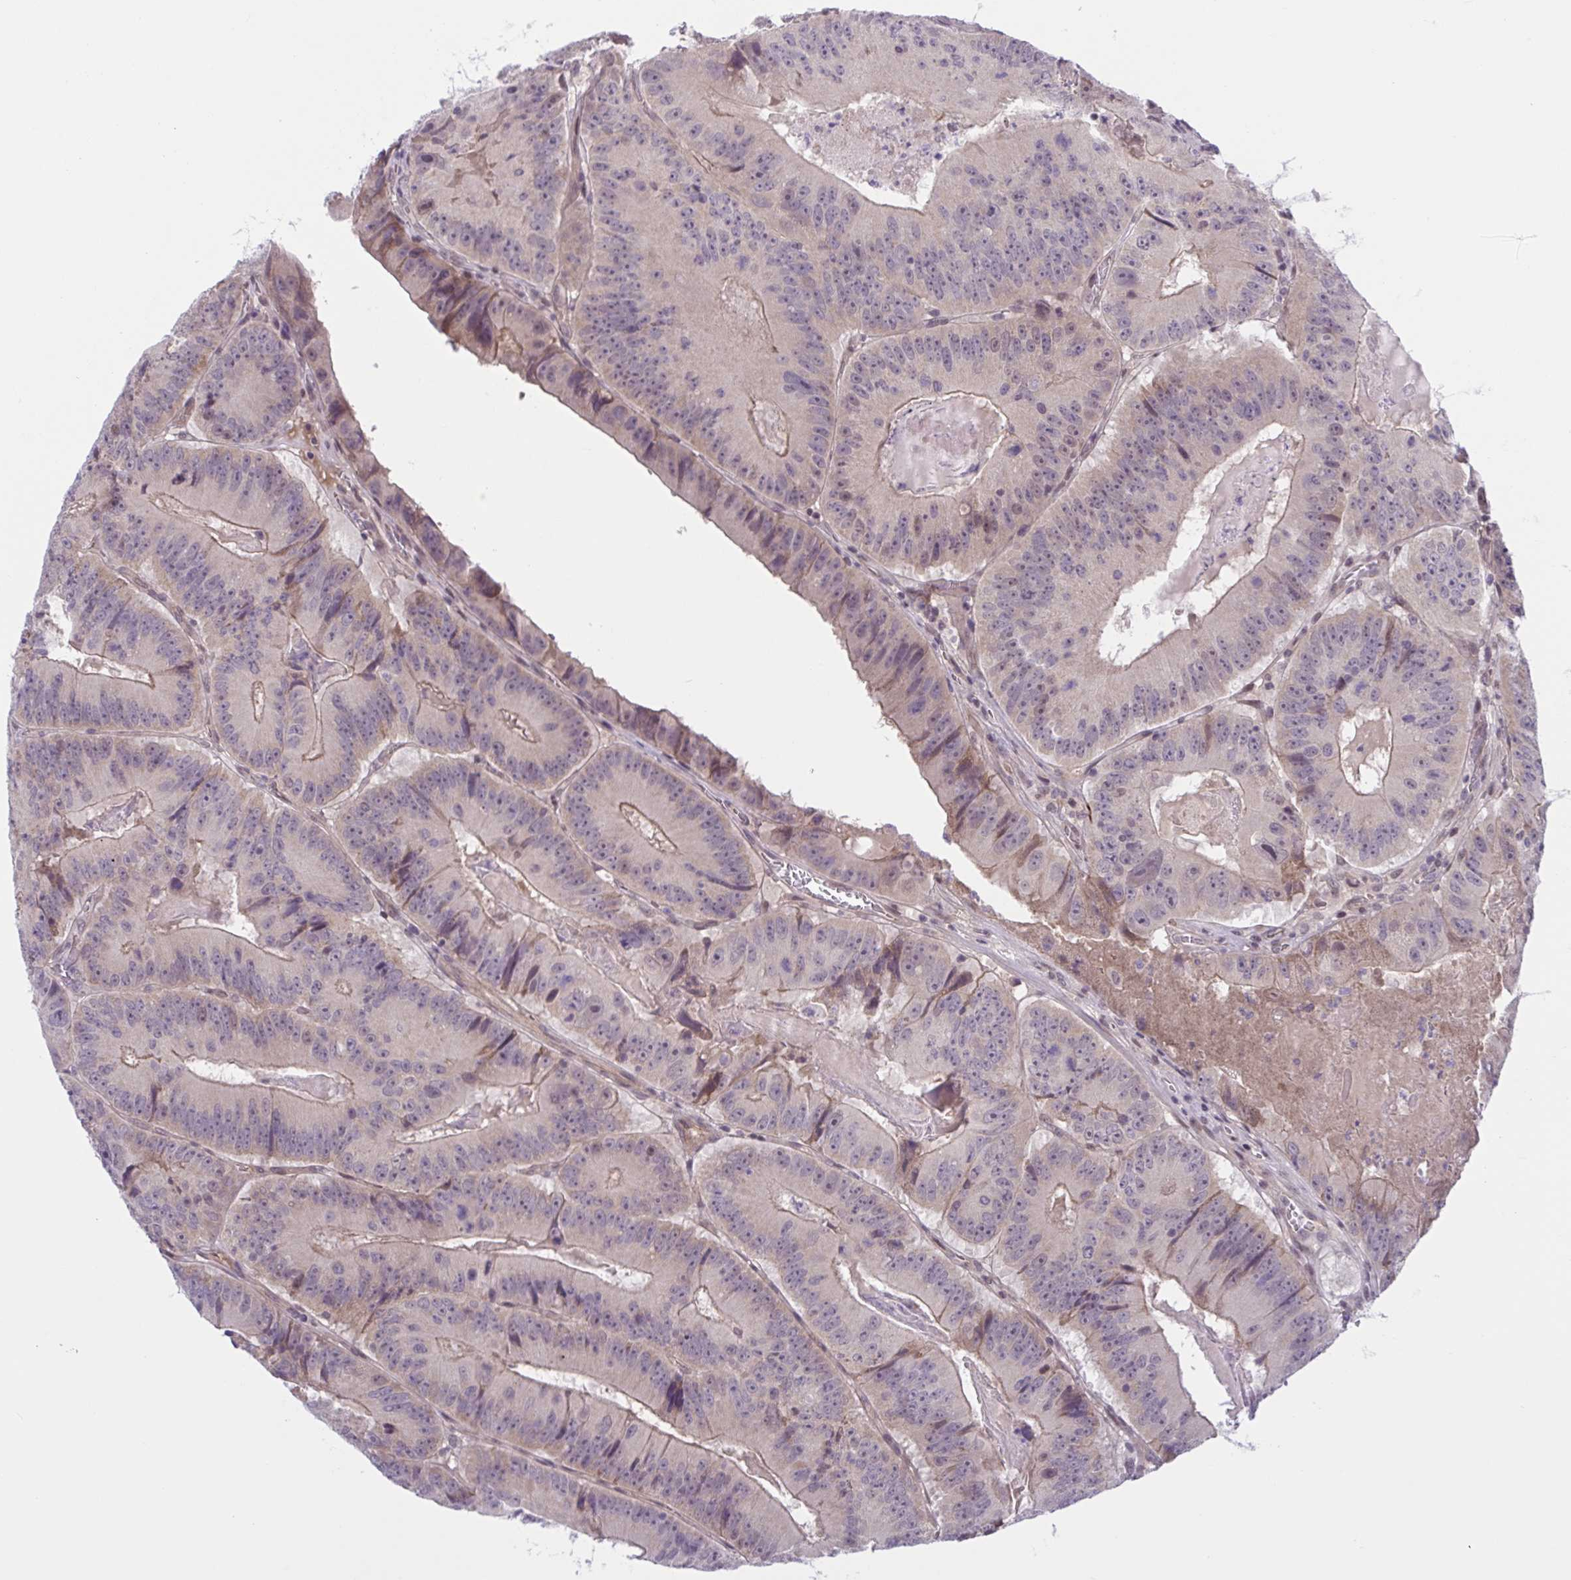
{"staining": {"intensity": "weak", "quantity": "25%-75%", "location": "cytoplasmic/membranous"}, "tissue": "colorectal cancer", "cell_type": "Tumor cells", "image_type": "cancer", "snomed": [{"axis": "morphology", "description": "Adenocarcinoma, NOS"}, {"axis": "topography", "description": "Colon"}], "caption": "Immunohistochemistry image of human colorectal adenocarcinoma stained for a protein (brown), which exhibits low levels of weak cytoplasmic/membranous positivity in about 25%-75% of tumor cells.", "gene": "TTC7B", "patient": {"sex": "female", "age": 86}}